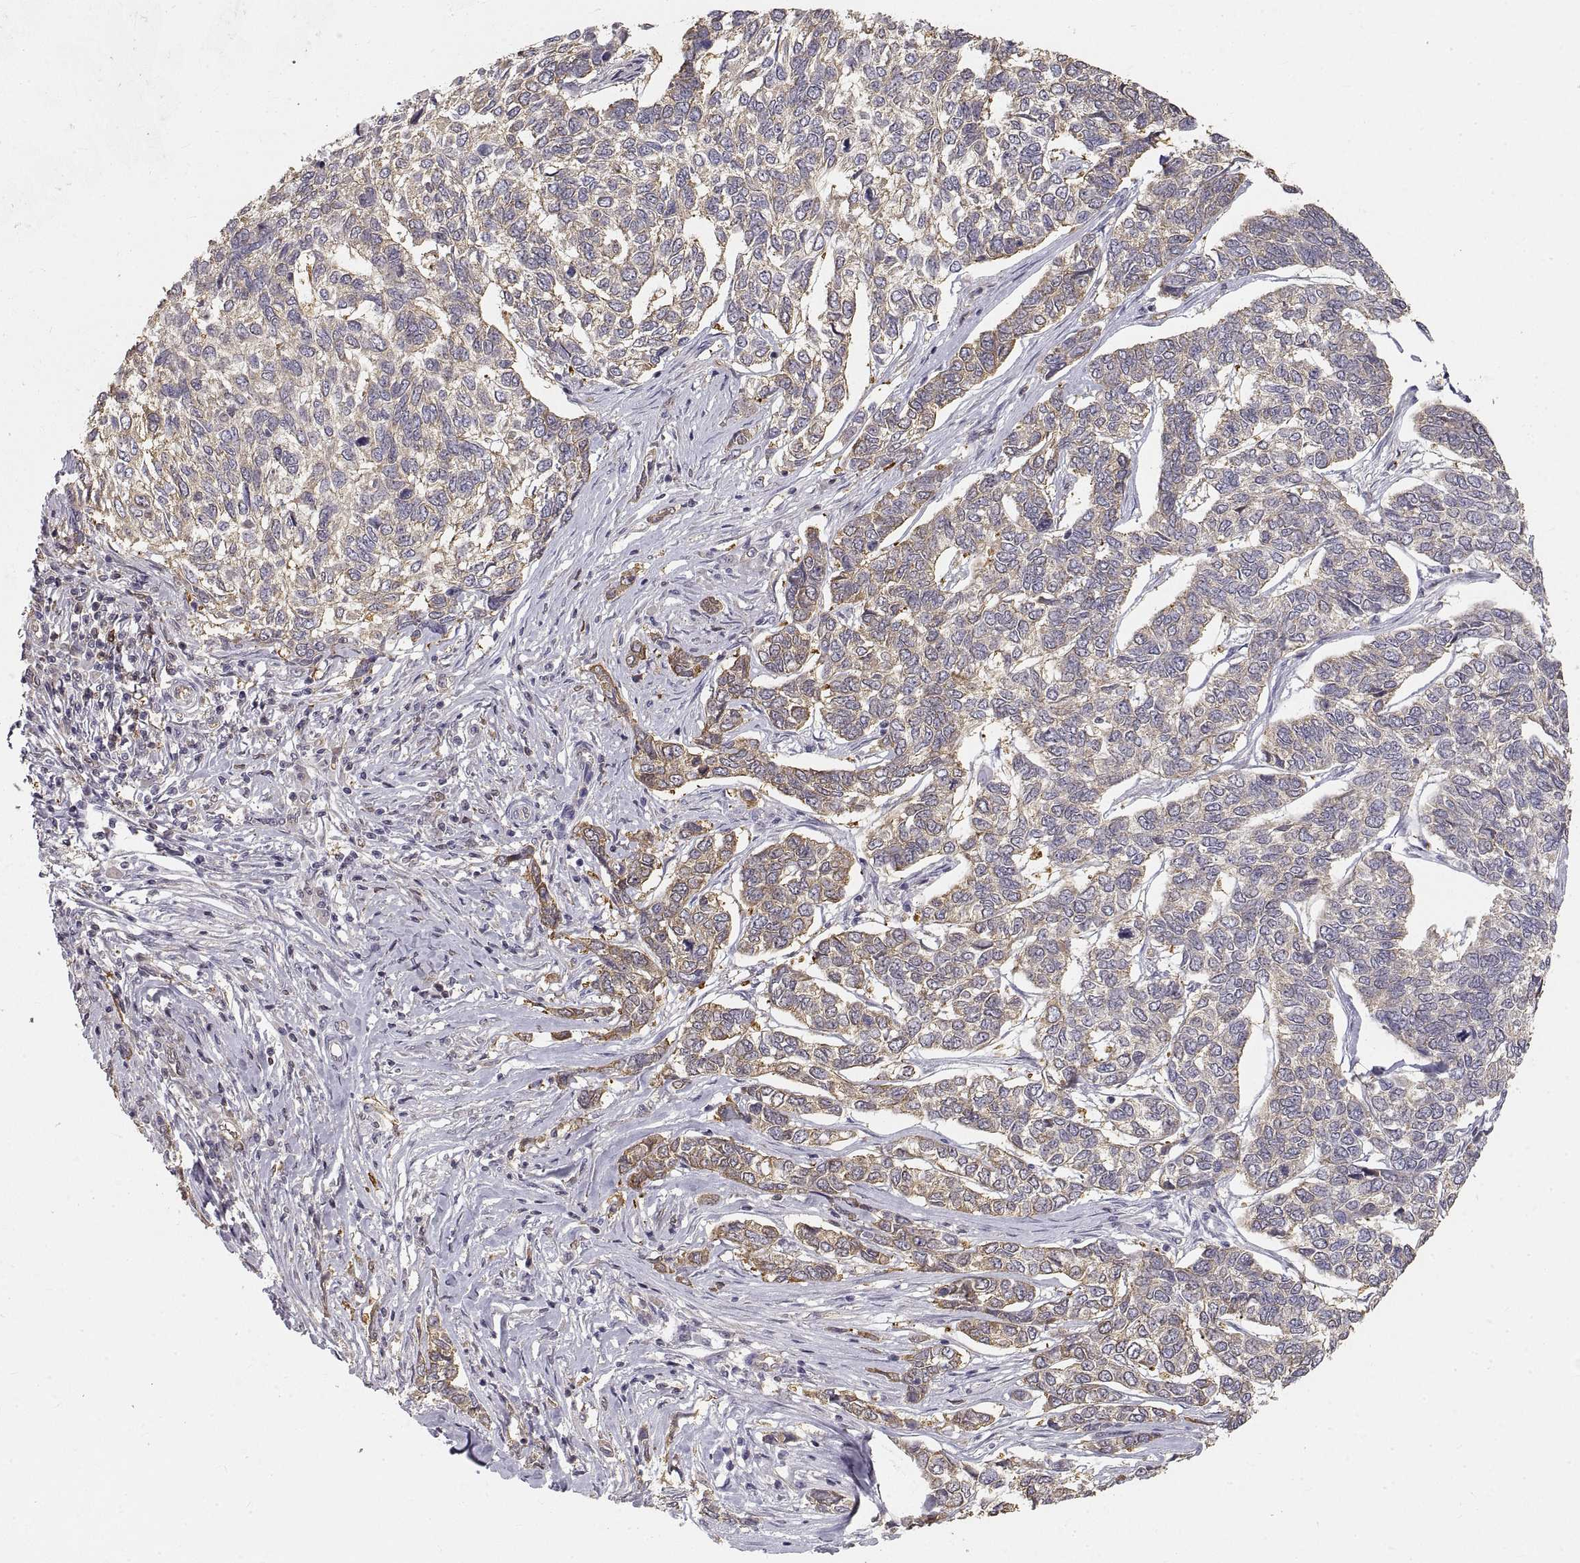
{"staining": {"intensity": "moderate", "quantity": "<25%", "location": "cytoplasmic/membranous"}, "tissue": "skin cancer", "cell_type": "Tumor cells", "image_type": "cancer", "snomed": [{"axis": "morphology", "description": "Basal cell carcinoma"}, {"axis": "topography", "description": "Skin"}], "caption": "Immunohistochemical staining of skin basal cell carcinoma demonstrates low levels of moderate cytoplasmic/membranous protein staining in about <25% of tumor cells.", "gene": "HSP90AB1", "patient": {"sex": "female", "age": 65}}